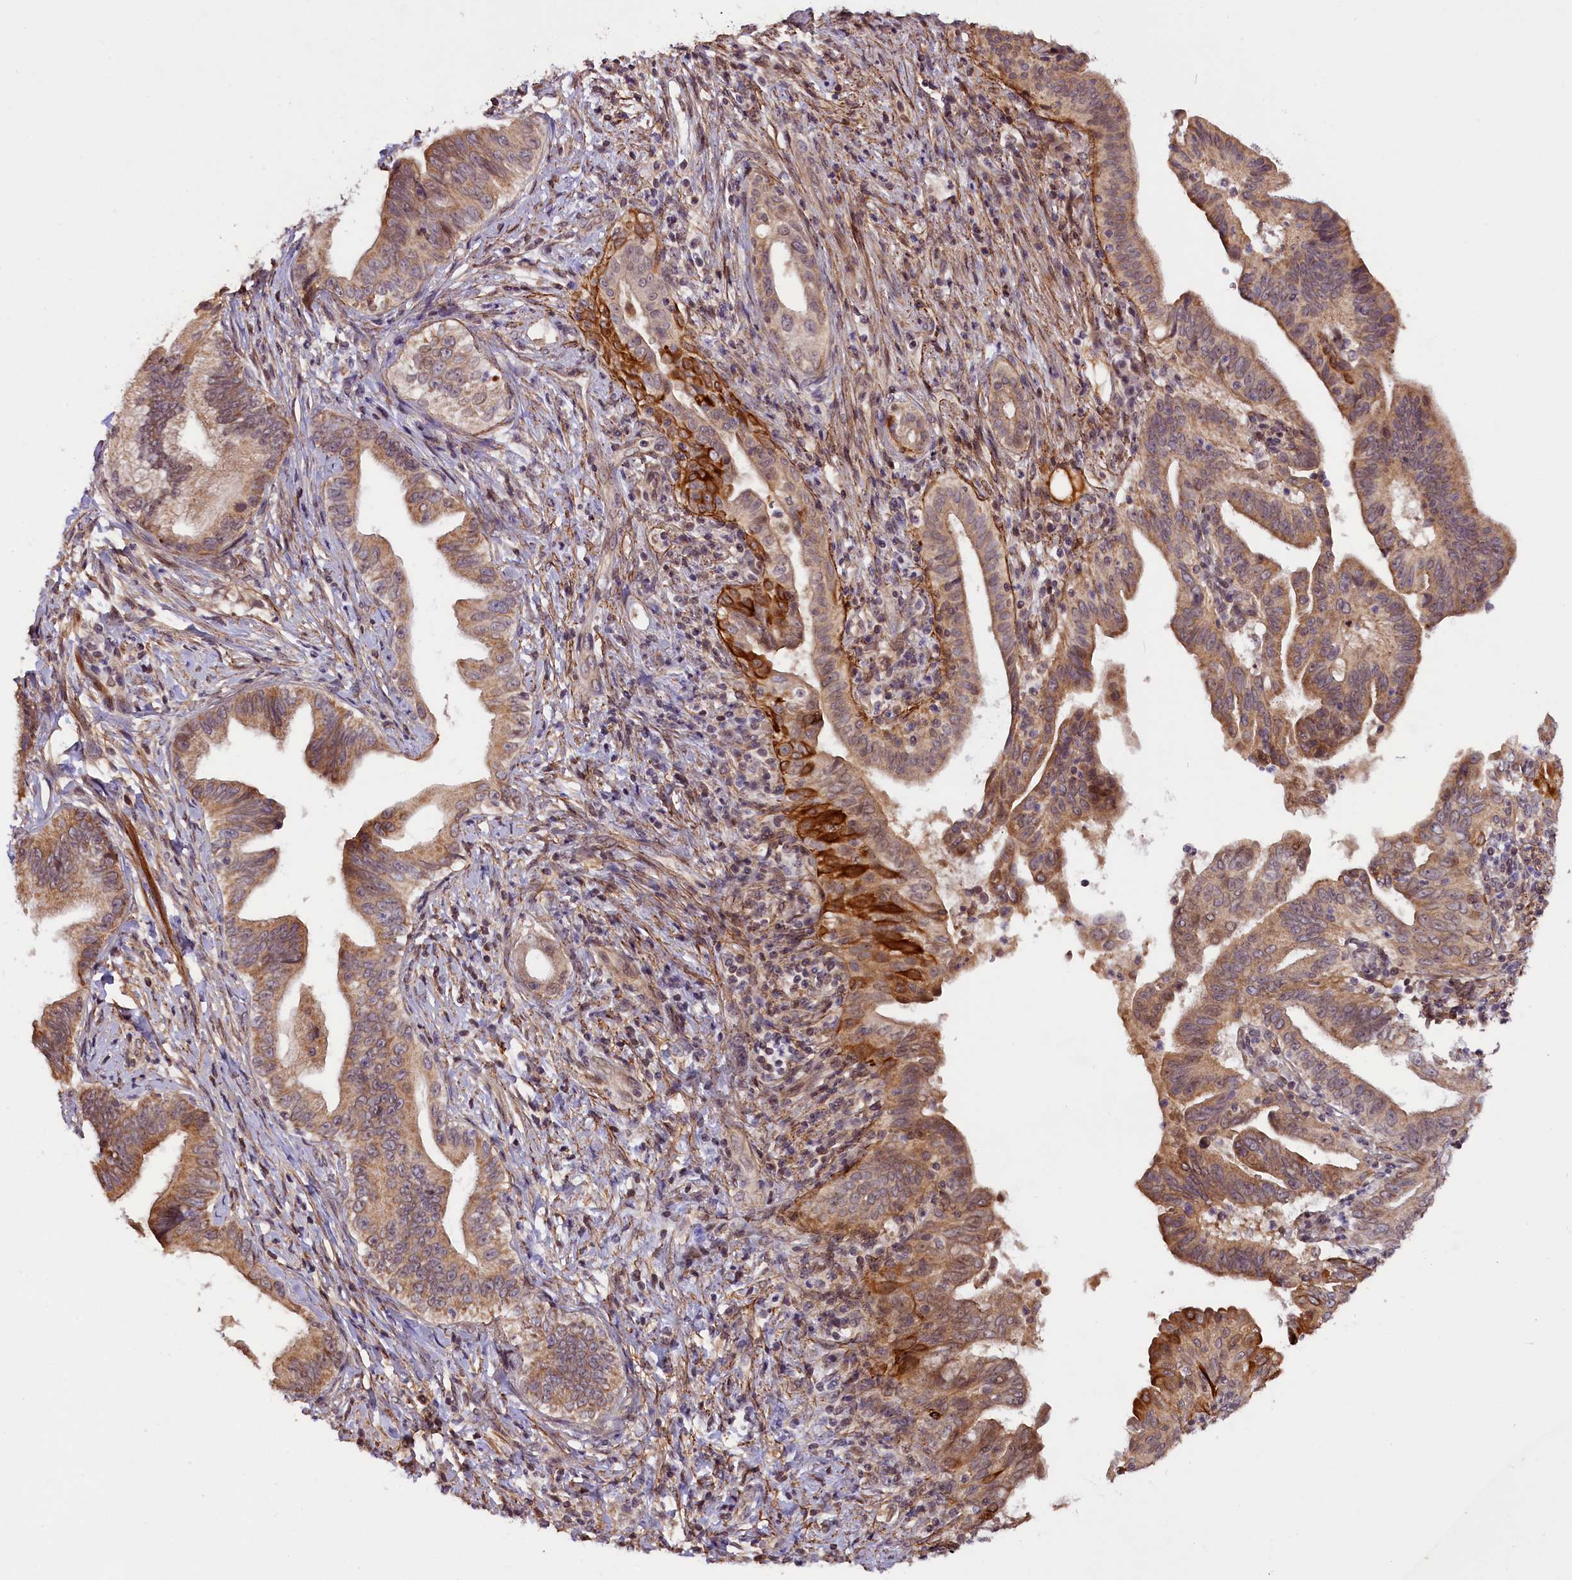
{"staining": {"intensity": "moderate", "quantity": "25%-75%", "location": "cytoplasmic/membranous"}, "tissue": "pancreatic cancer", "cell_type": "Tumor cells", "image_type": "cancer", "snomed": [{"axis": "morphology", "description": "Adenocarcinoma, NOS"}, {"axis": "topography", "description": "Pancreas"}], "caption": "Pancreatic cancer stained with IHC exhibits moderate cytoplasmic/membranous expression in approximately 25%-75% of tumor cells. (IHC, brightfield microscopy, high magnification).", "gene": "ZNF480", "patient": {"sex": "female", "age": 55}}